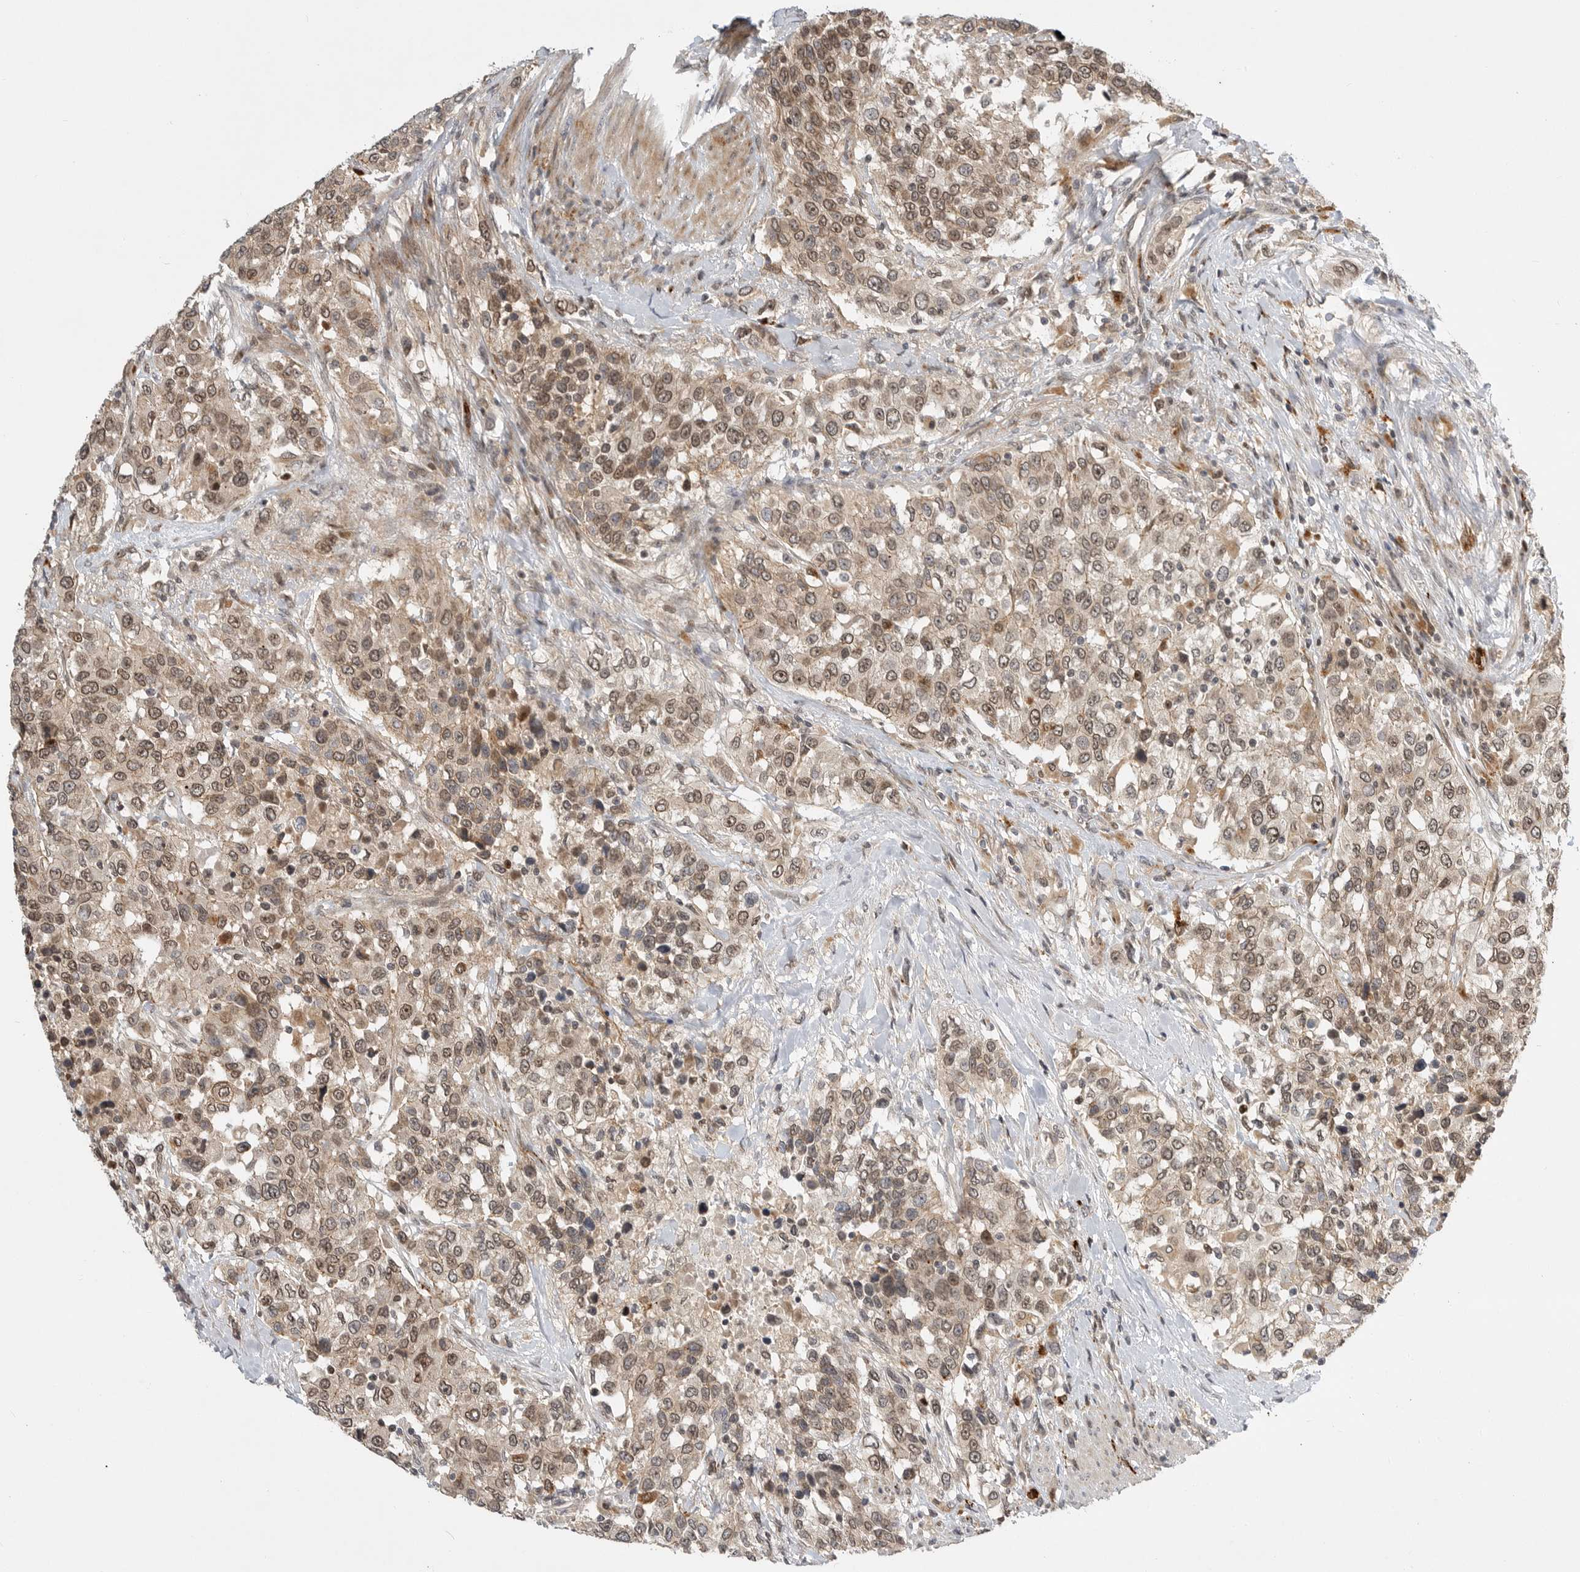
{"staining": {"intensity": "moderate", "quantity": ">75%", "location": "nuclear"}, "tissue": "urothelial cancer", "cell_type": "Tumor cells", "image_type": "cancer", "snomed": [{"axis": "morphology", "description": "Urothelial carcinoma, High grade"}, {"axis": "topography", "description": "Urinary bladder"}], "caption": "The photomicrograph reveals staining of urothelial cancer, revealing moderate nuclear protein expression (brown color) within tumor cells.", "gene": "CSNK1G3", "patient": {"sex": "female", "age": 80}}